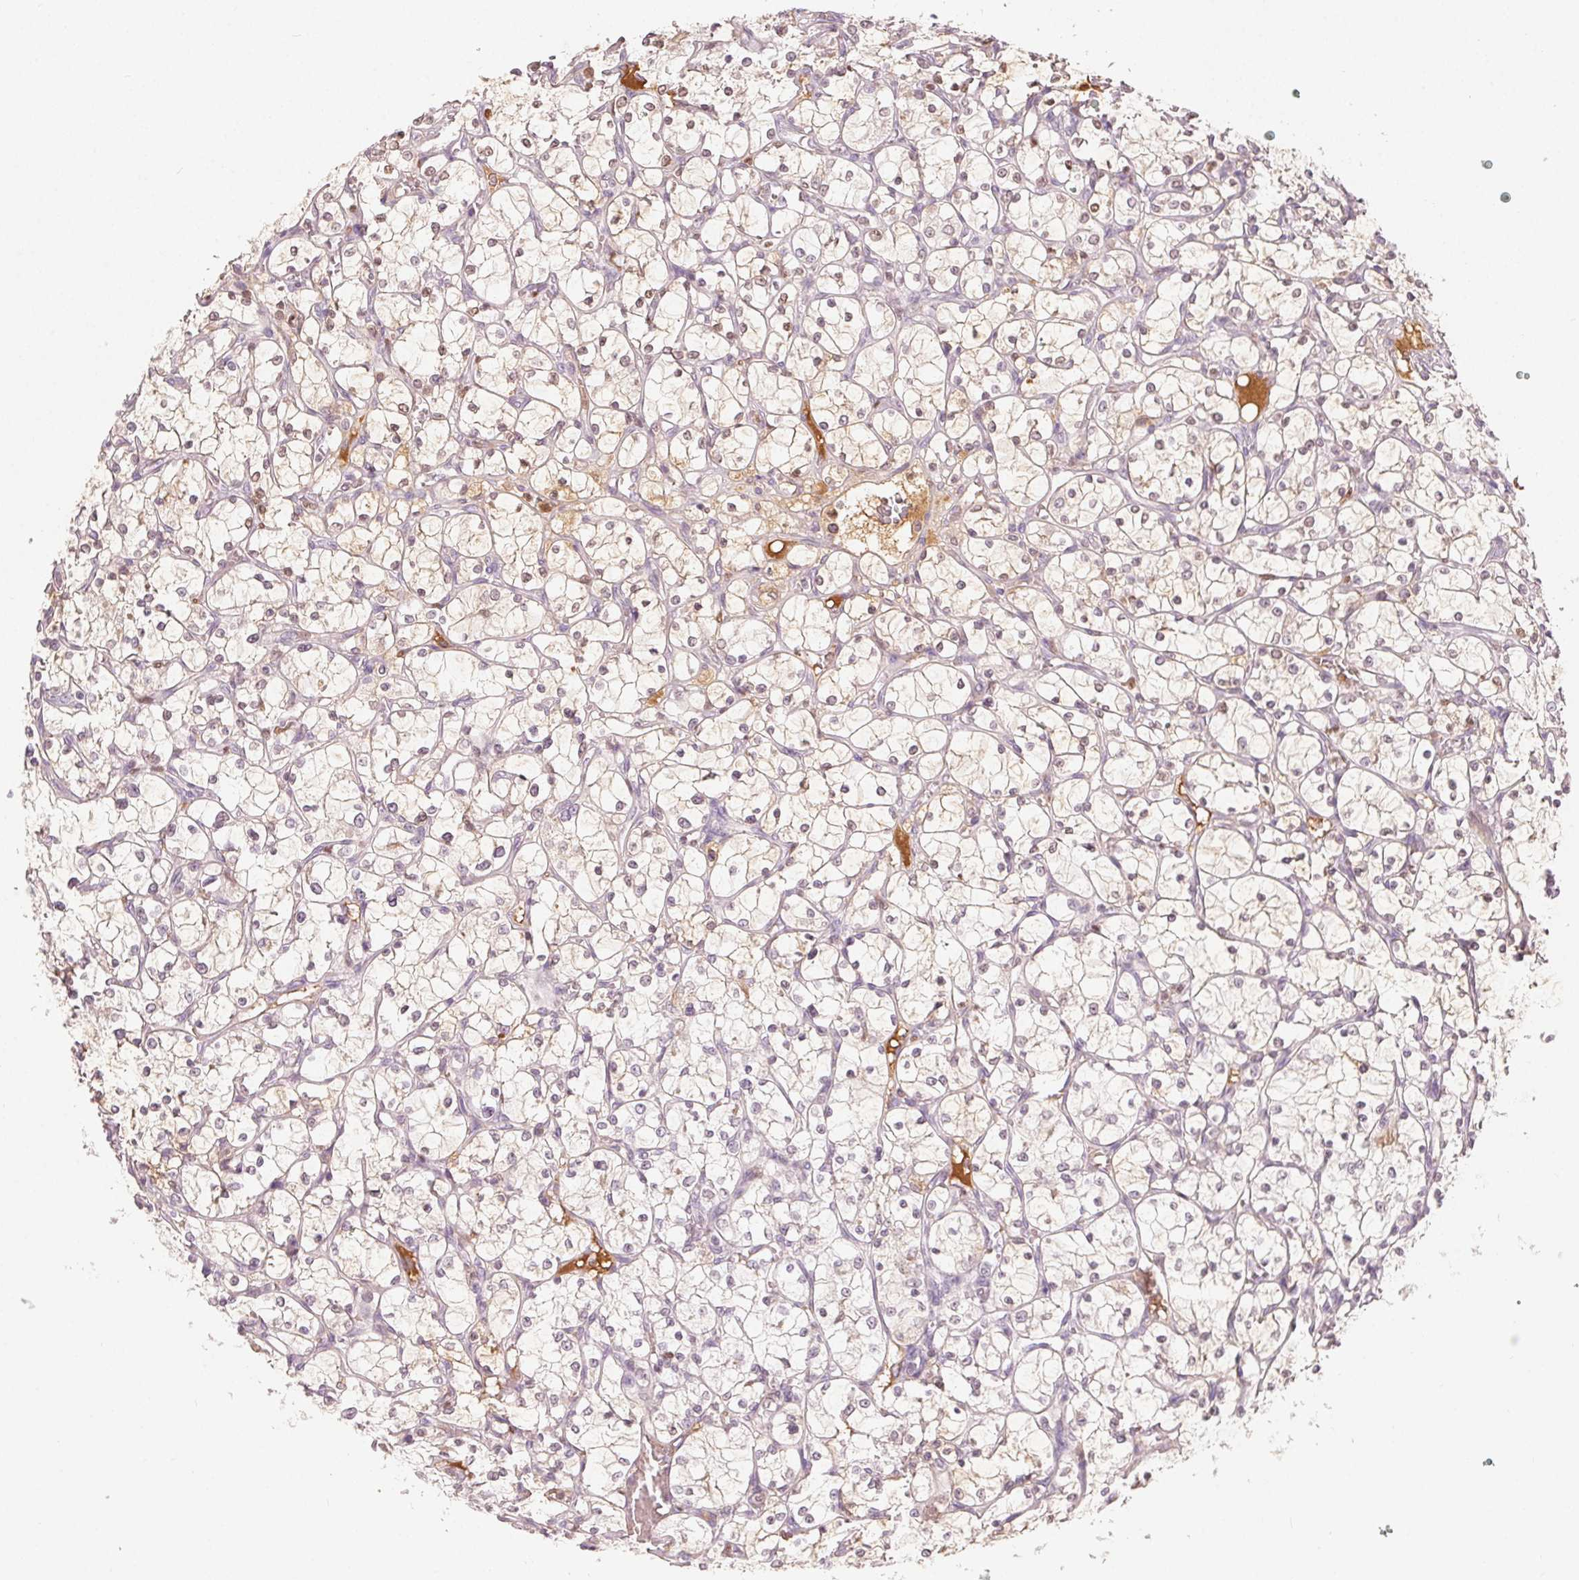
{"staining": {"intensity": "weak", "quantity": "<25%", "location": "nuclear"}, "tissue": "renal cancer", "cell_type": "Tumor cells", "image_type": "cancer", "snomed": [{"axis": "morphology", "description": "Adenocarcinoma, NOS"}, {"axis": "topography", "description": "Kidney"}], "caption": "Tumor cells are negative for brown protein staining in renal adenocarcinoma.", "gene": "AFM", "patient": {"sex": "female", "age": 69}}